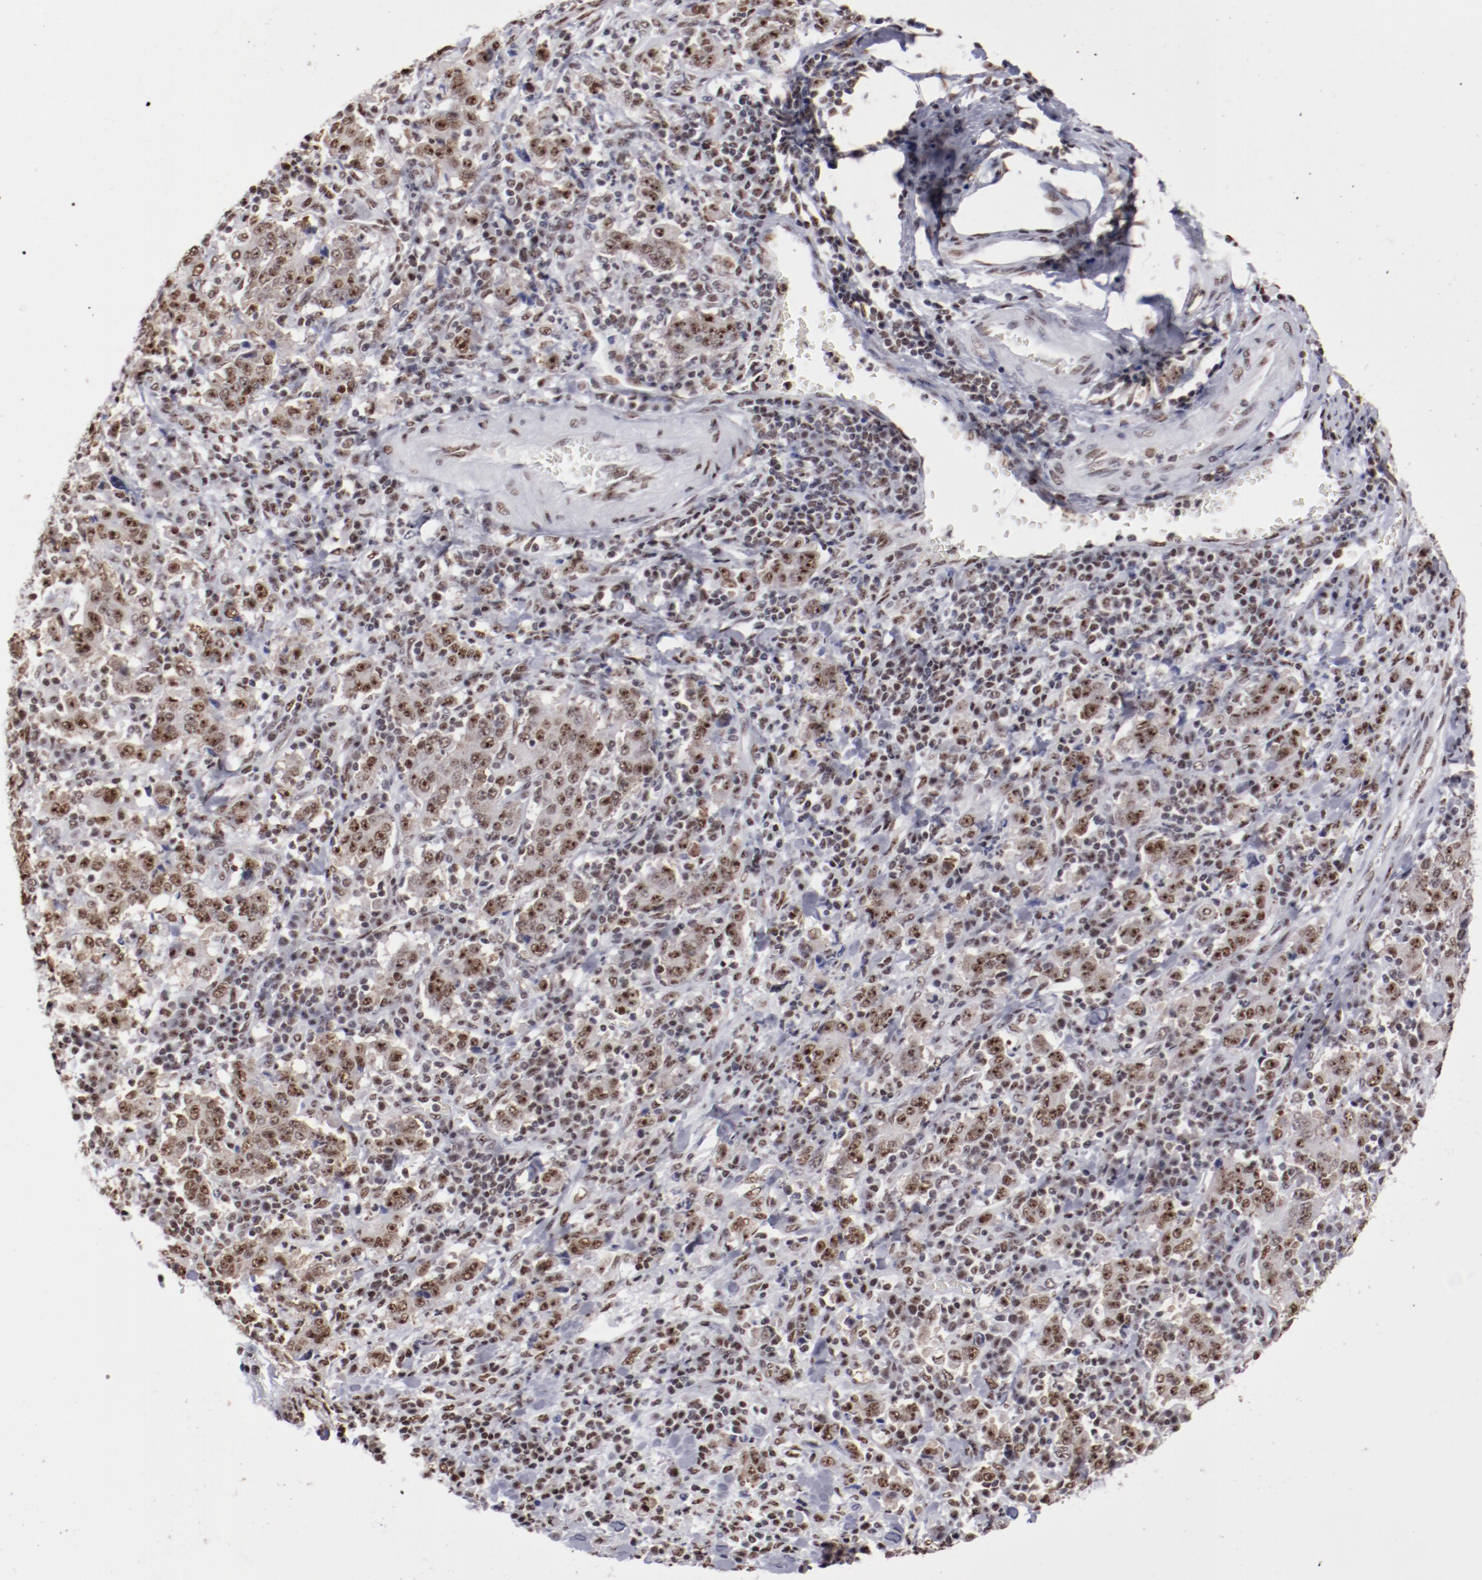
{"staining": {"intensity": "moderate", "quantity": ">75%", "location": "nuclear"}, "tissue": "stomach cancer", "cell_type": "Tumor cells", "image_type": "cancer", "snomed": [{"axis": "morphology", "description": "Normal tissue, NOS"}, {"axis": "morphology", "description": "Adenocarcinoma, NOS"}, {"axis": "topography", "description": "Stomach, upper"}, {"axis": "topography", "description": "Stomach"}], "caption": "Protein staining by immunohistochemistry (IHC) displays moderate nuclear positivity in approximately >75% of tumor cells in adenocarcinoma (stomach). (DAB IHC, brown staining for protein, blue staining for nuclei).", "gene": "HNRNPA2B1", "patient": {"sex": "male", "age": 59}}